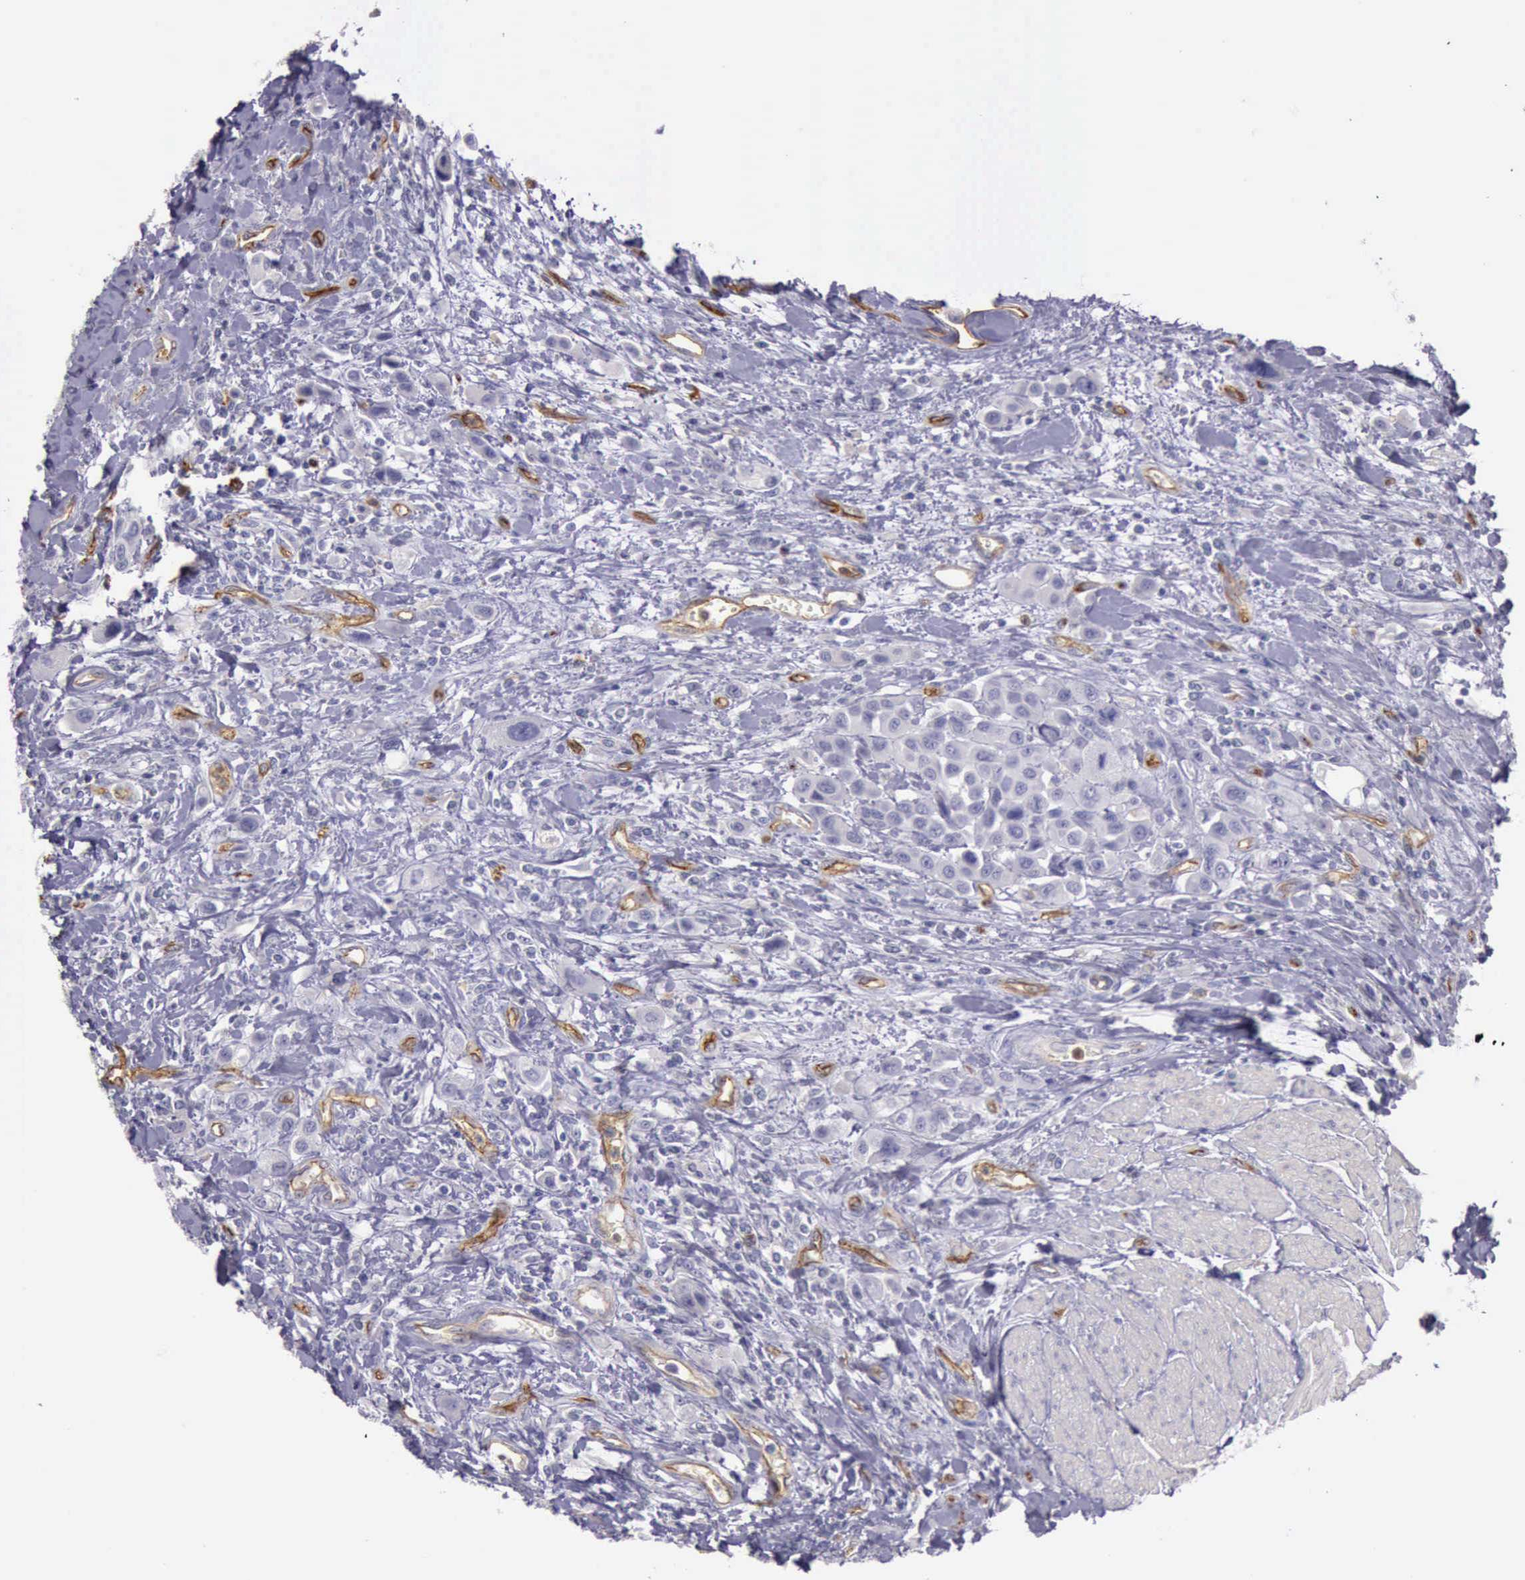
{"staining": {"intensity": "negative", "quantity": "none", "location": "none"}, "tissue": "urothelial cancer", "cell_type": "Tumor cells", "image_type": "cancer", "snomed": [{"axis": "morphology", "description": "Urothelial carcinoma, High grade"}, {"axis": "topography", "description": "Urinary bladder"}], "caption": "This is a image of IHC staining of urothelial carcinoma (high-grade), which shows no expression in tumor cells.", "gene": "TCEANC", "patient": {"sex": "male", "age": 50}}